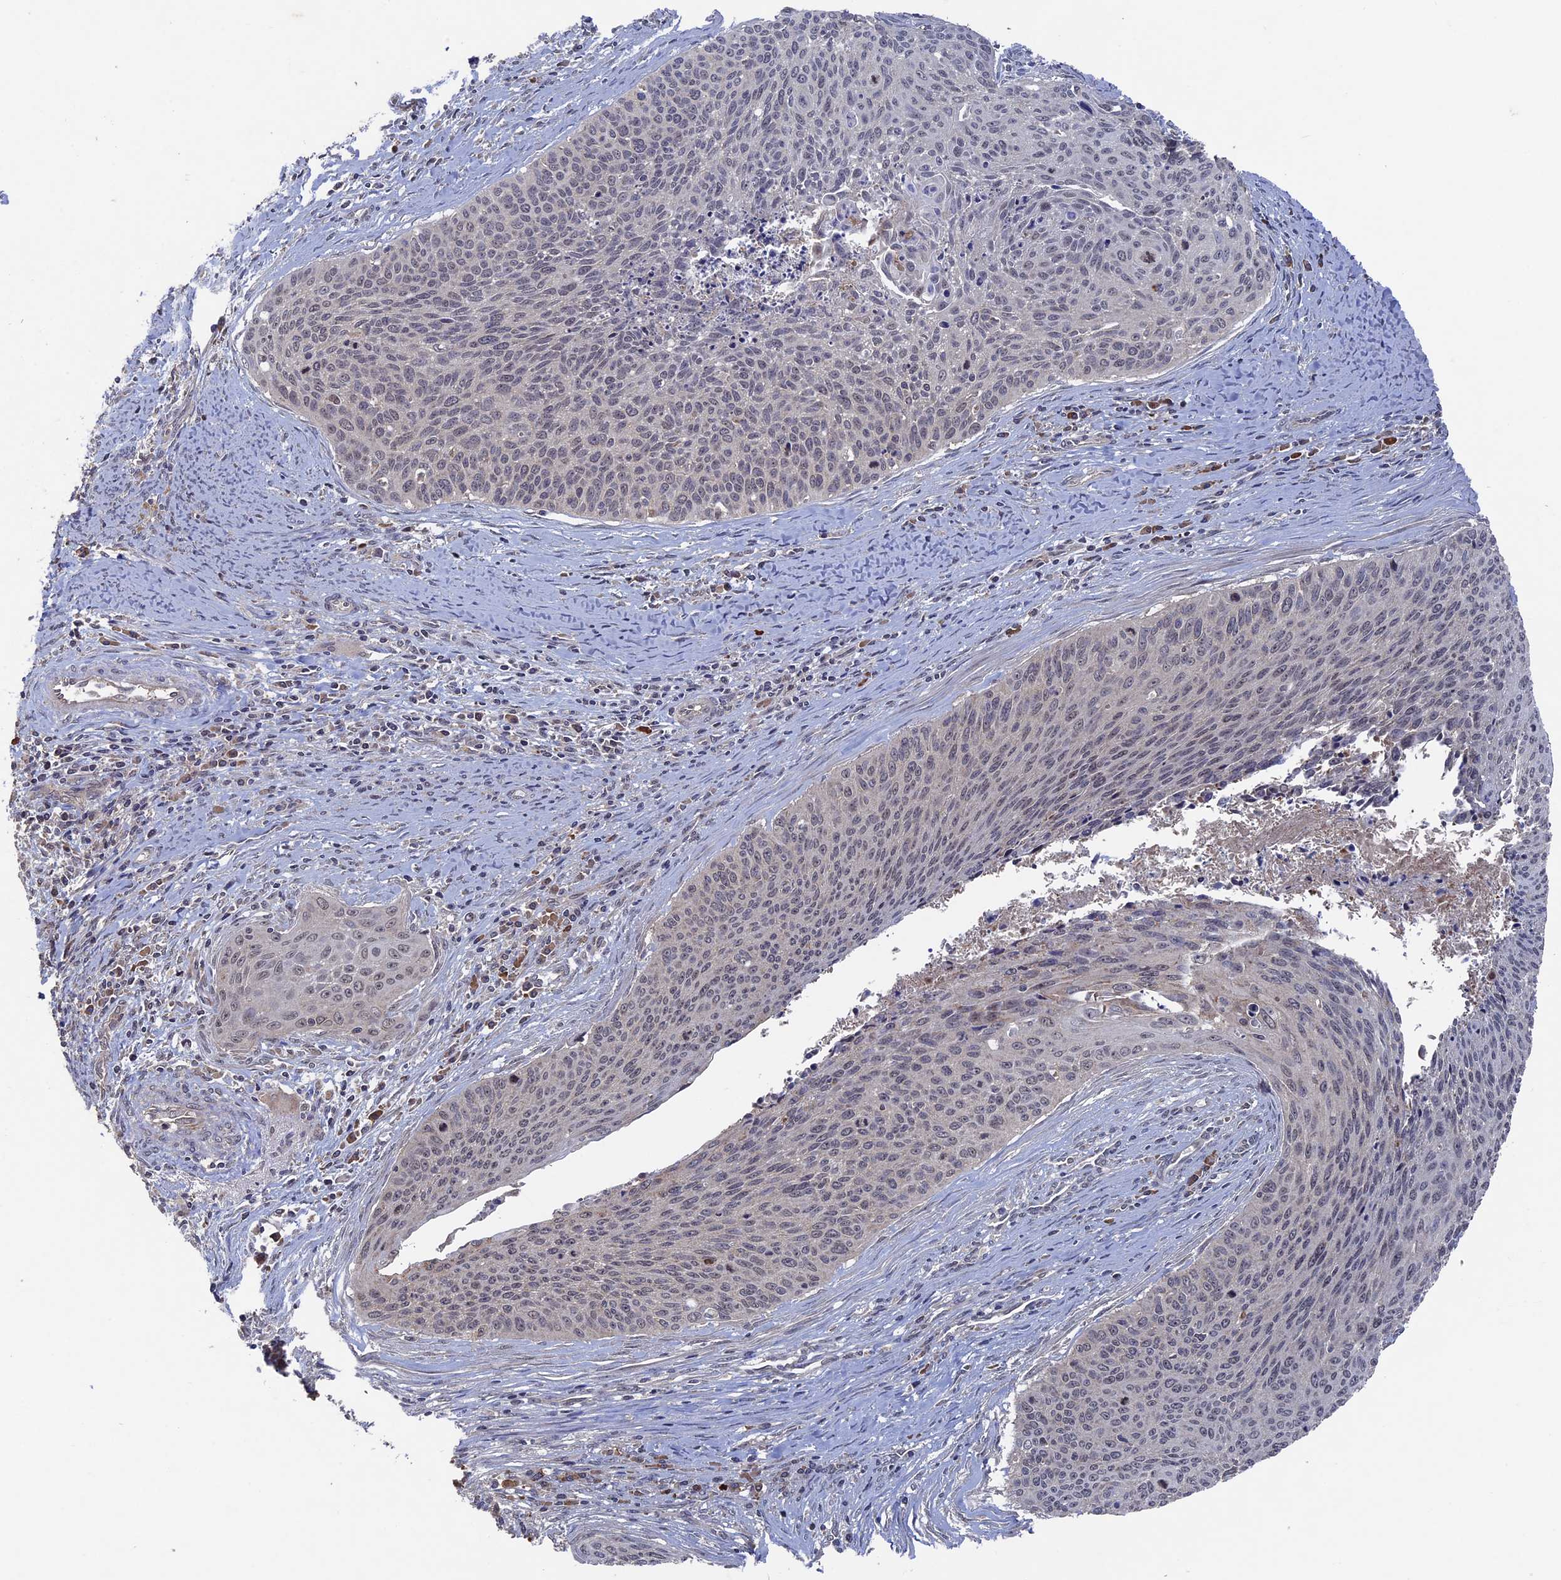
{"staining": {"intensity": "negative", "quantity": "none", "location": "none"}, "tissue": "cervical cancer", "cell_type": "Tumor cells", "image_type": "cancer", "snomed": [{"axis": "morphology", "description": "Squamous cell carcinoma, NOS"}, {"axis": "topography", "description": "Cervix"}], "caption": "This is an IHC micrograph of human squamous cell carcinoma (cervical). There is no positivity in tumor cells.", "gene": "RAB15", "patient": {"sex": "female", "age": 55}}